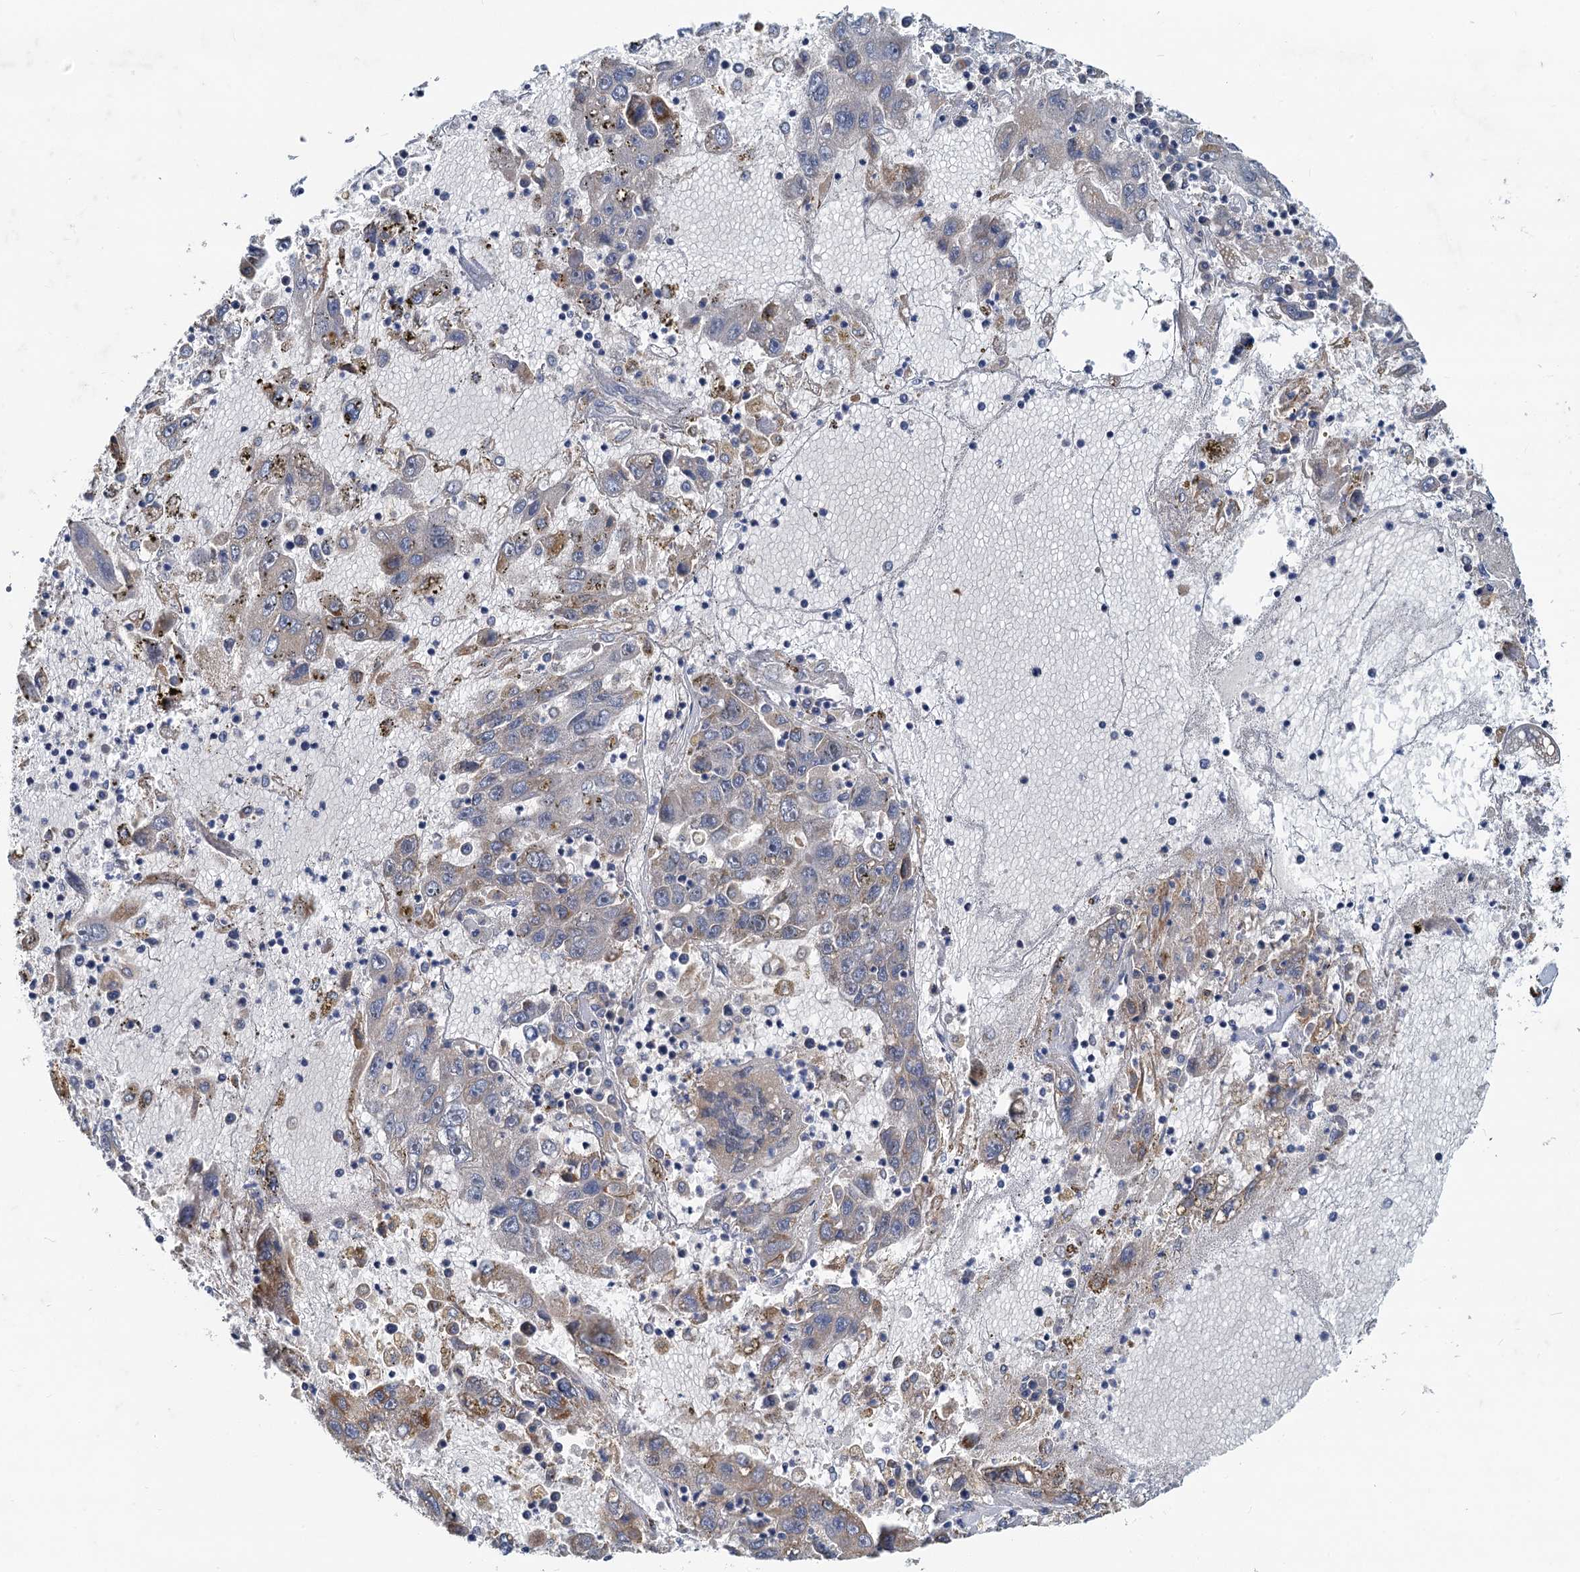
{"staining": {"intensity": "moderate", "quantity": "<25%", "location": "cytoplasmic/membranous"}, "tissue": "liver cancer", "cell_type": "Tumor cells", "image_type": "cancer", "snomed": [{"axis": "morphology", "description": "Carcinoma, Hepatocellular, NOS"}, {"axis": "topography", "description": "Liver"}], "caption": "Tumor cells reveal low levels of moderate cytoplasmic/membranous expression in about <25% of cells in human liver hepatocellular carcinoma.", "gene": "NKAPD1", "patient": {"sex": "male", "age": 49}}